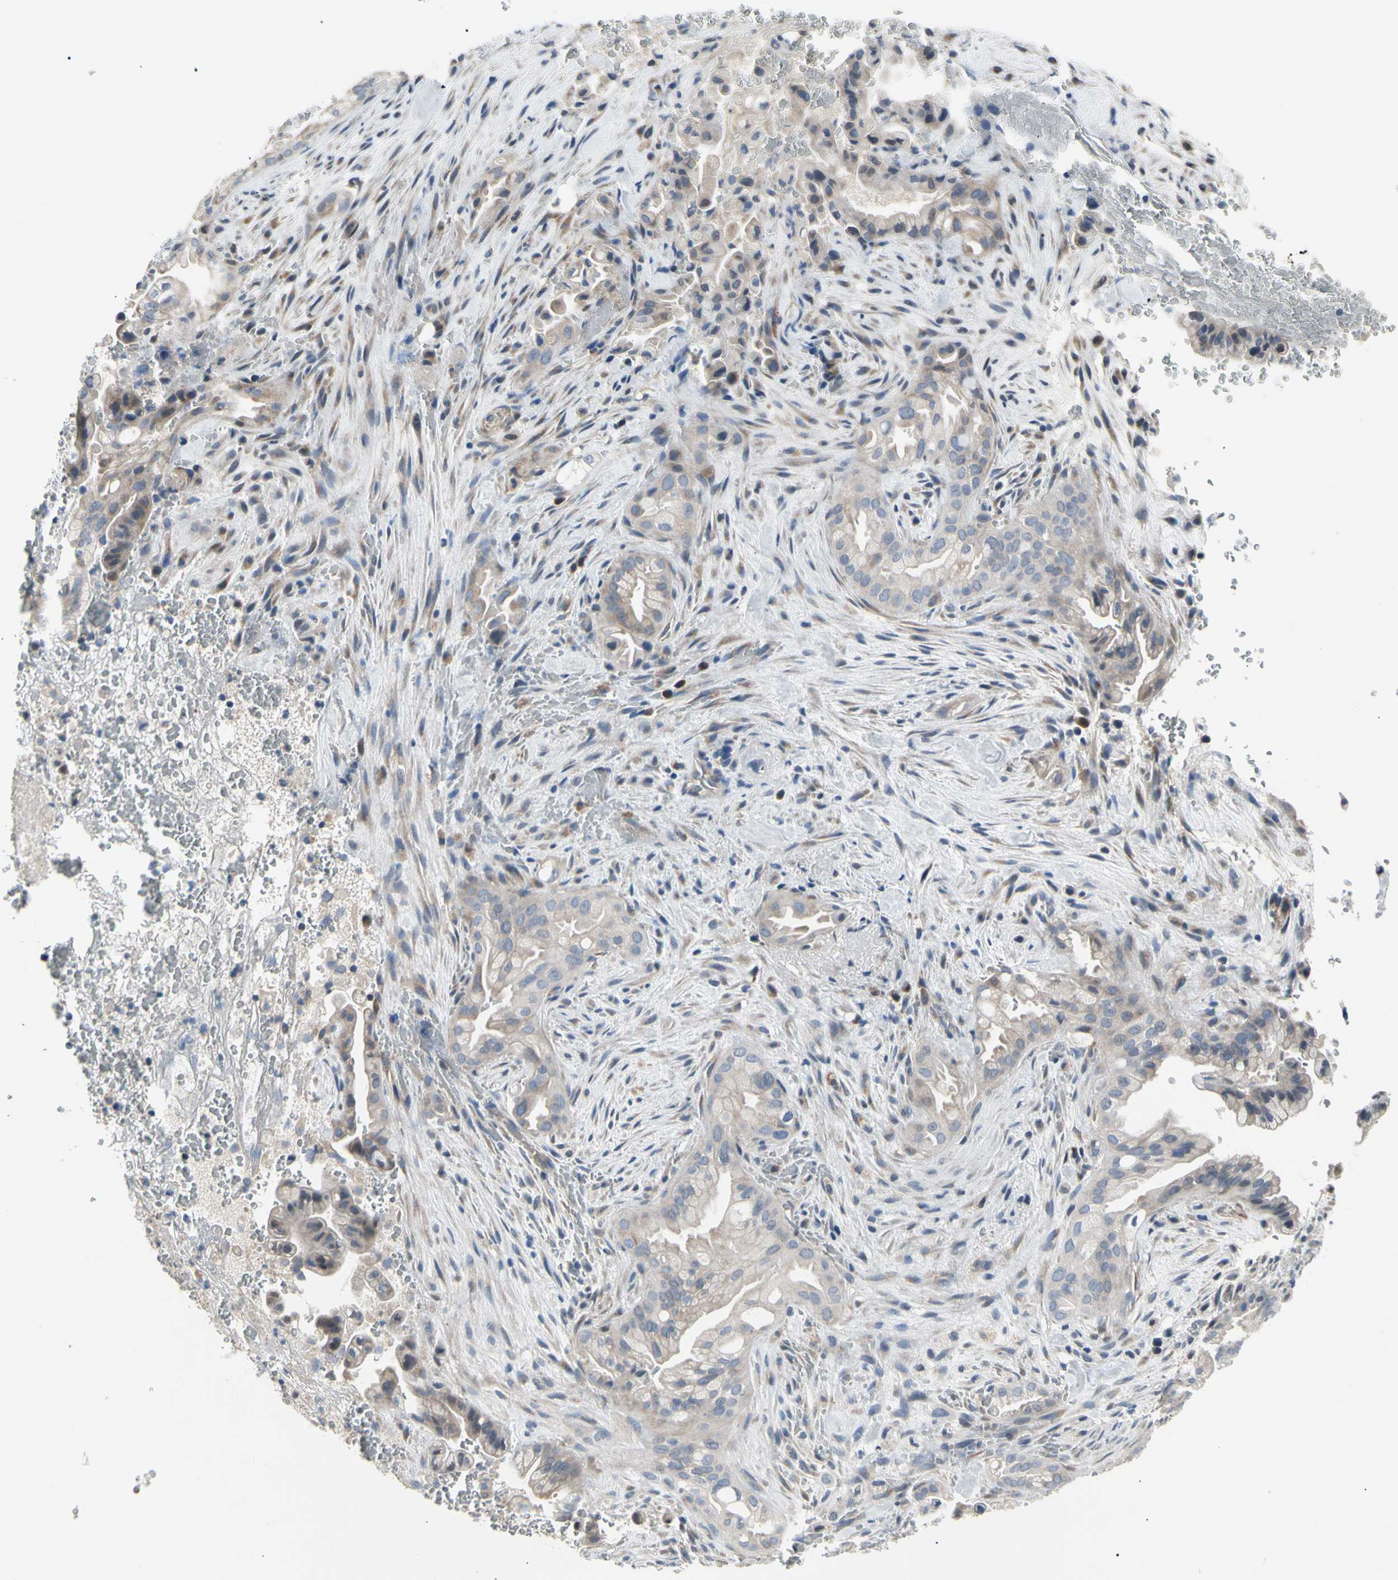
{"staining": {"intensity": "weak", "quantity": "25%-75%", "location": "cytoplasmic/membranous"}, "tissue": "liver cancer", "cell_type": "Tumor cells", "image_type": "cancer", "snomed": [{"axis": "morphology", "description": "Cholangiocarcinoma"}, {"axis": "topography", "description": "Liver"}], "caption": "Immunohistochemistry (IHC) (DAB) staining of human cholangiocarcinoma (liver) reveals weak cytoplasmic/membranous protein staining in approximately 25%-75% of tumor cells.", "gene": "NFASC", "patient": {"sex": "female", "age": 68}}